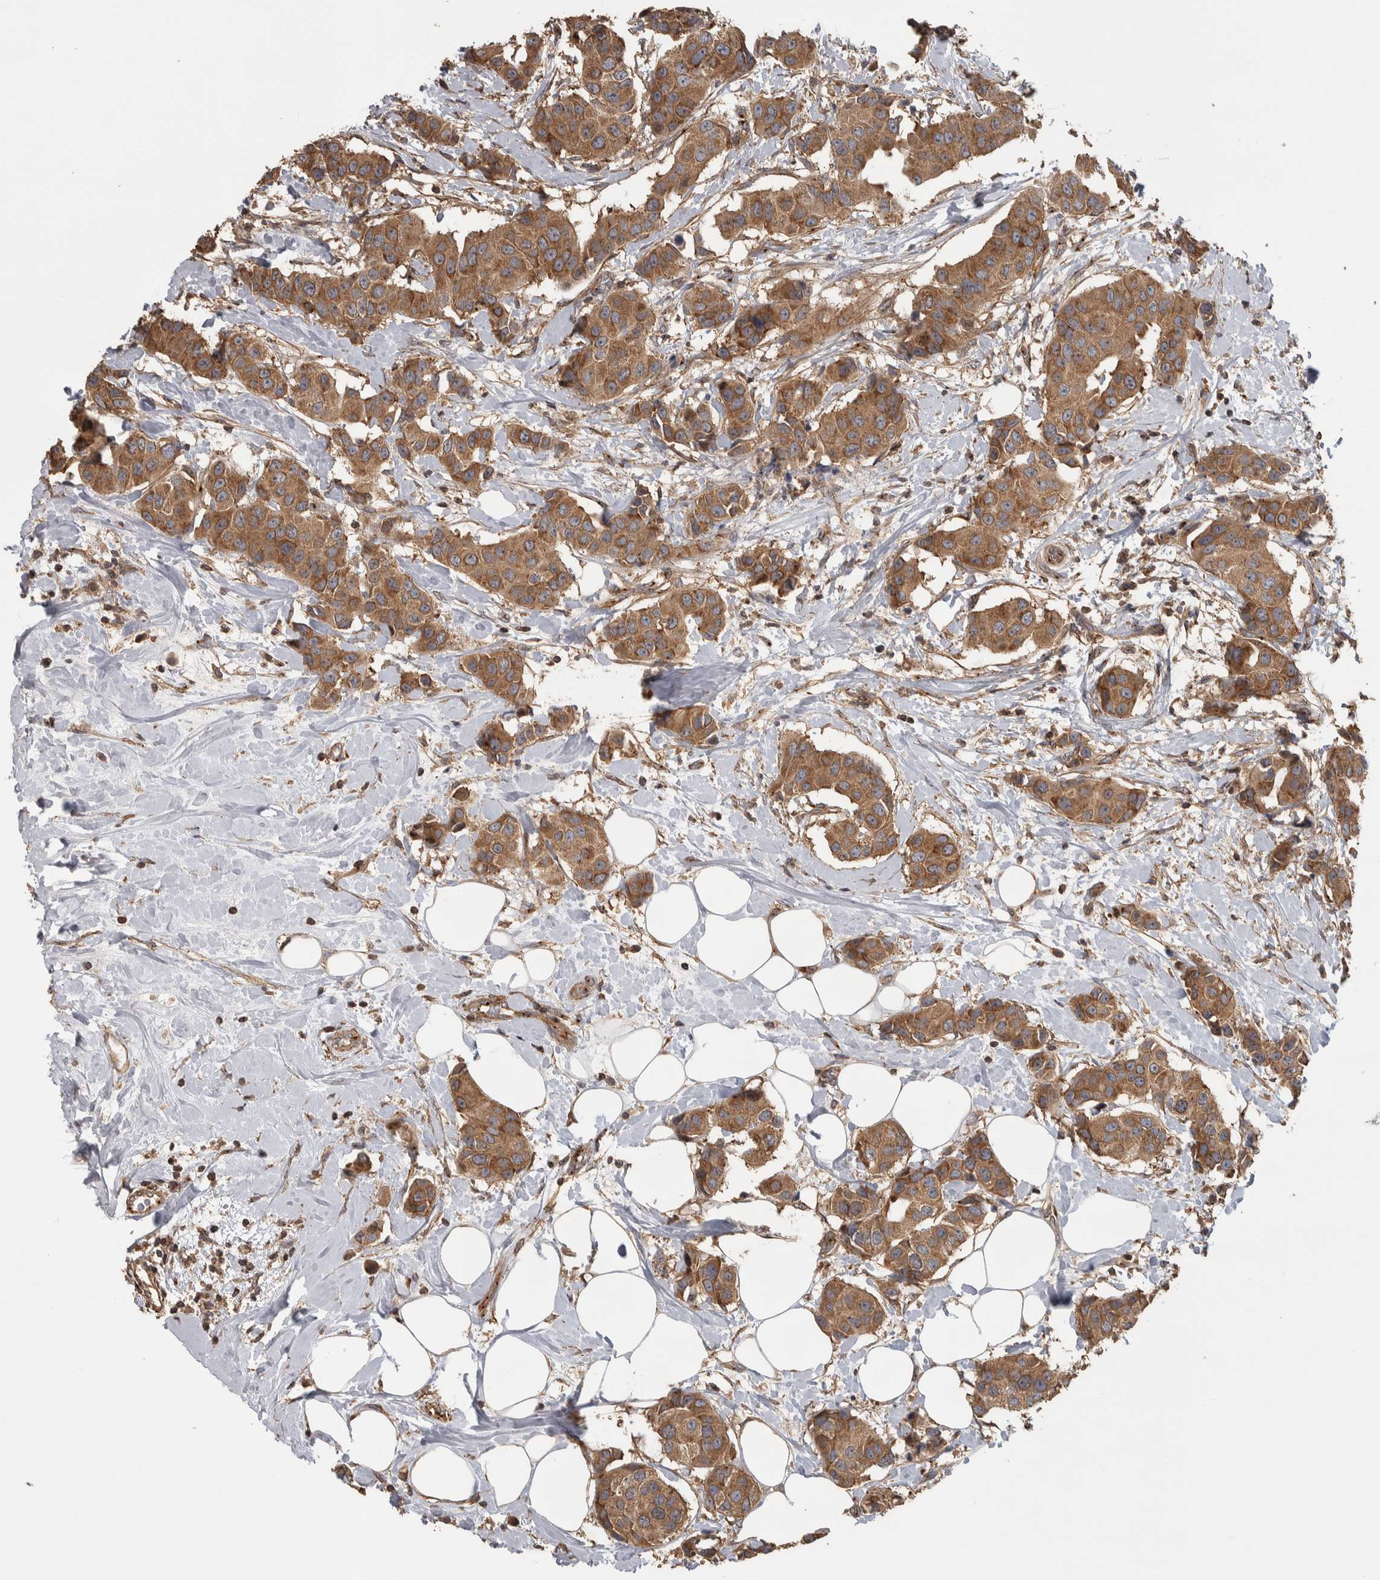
{"staining": {"intensity": "moderate", "quantity": ">75%", "location": "cytoplasmic/membranous"}, "tissue": "breast cancer", "cell_type": "Tumor cells", "image_type": "cancer", "snomed": [{"axis": "morphology", "description": "Normal tissue, NOS"}, {"axis": "morphology", "description": "Duct carcinoma"}, {"axis": "topography", "description": "Breast"}], "caption": "About >75% of tumor cells in human breast cancer (infiltrating ductal carcinoma) show moderate cytoplasmic/membranous protein positivity as visualized by brown immunohistochemical staining.", "gene": "IFRD1", "patient": {"sex": "female", "age": 39}}